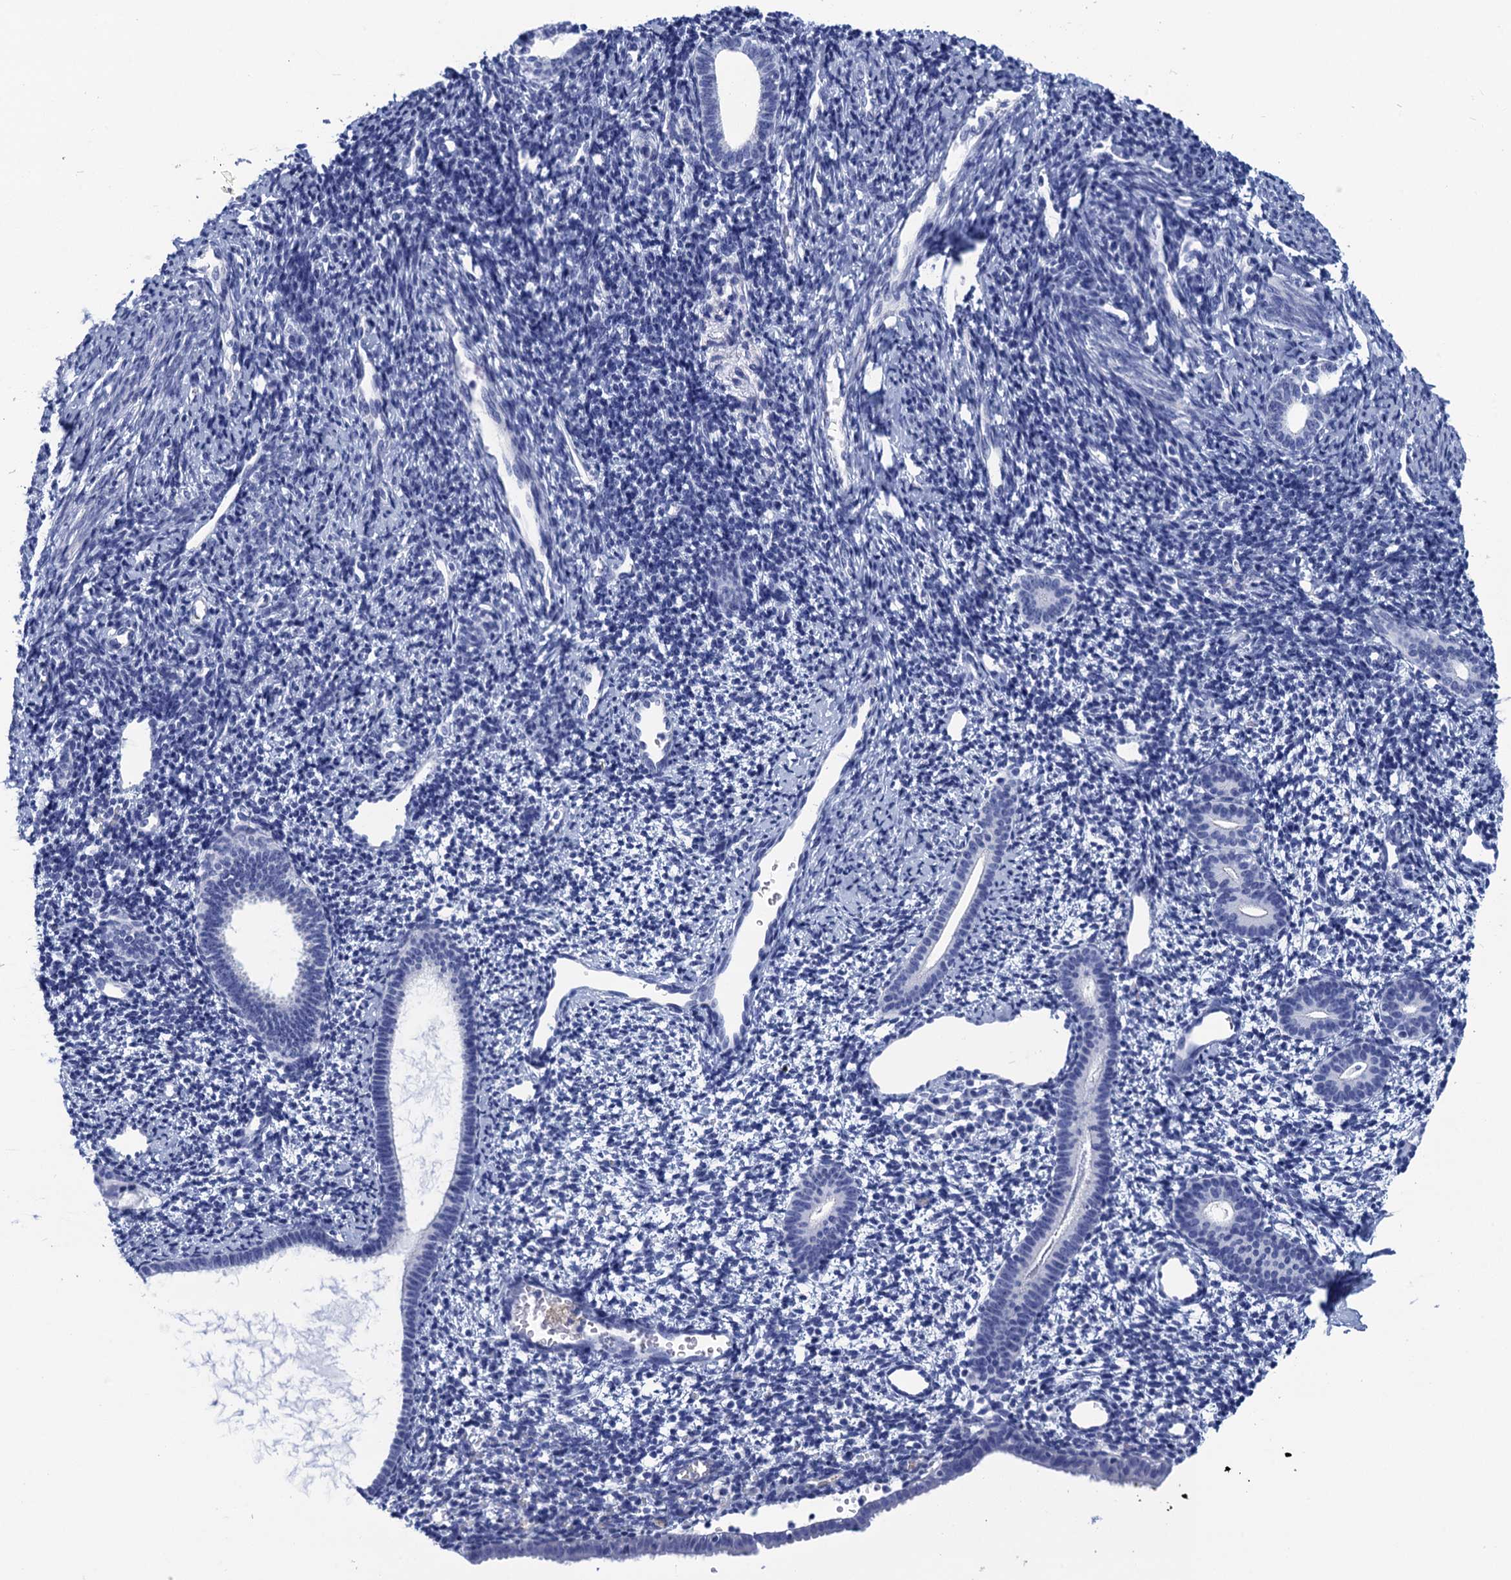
{"staining": {"intensity": "negative", "quantity": "none", "location": "none"}, "tissue": "endometrium", "cell_type": "Cells in endometrial stroma", "image_type": "normal", "snomed": [{"axis": "morphology", "description": "Normal tissue, NOS"}, {"axis": "topography", "description": "Endometrium"}], "caption": "DAB immunohistochemical staining of normal endometrium exhibits no significant expression in cells in endometrial stroma.", "gene": "CALML5", "patient": {"sex": "female", "age": 56}}